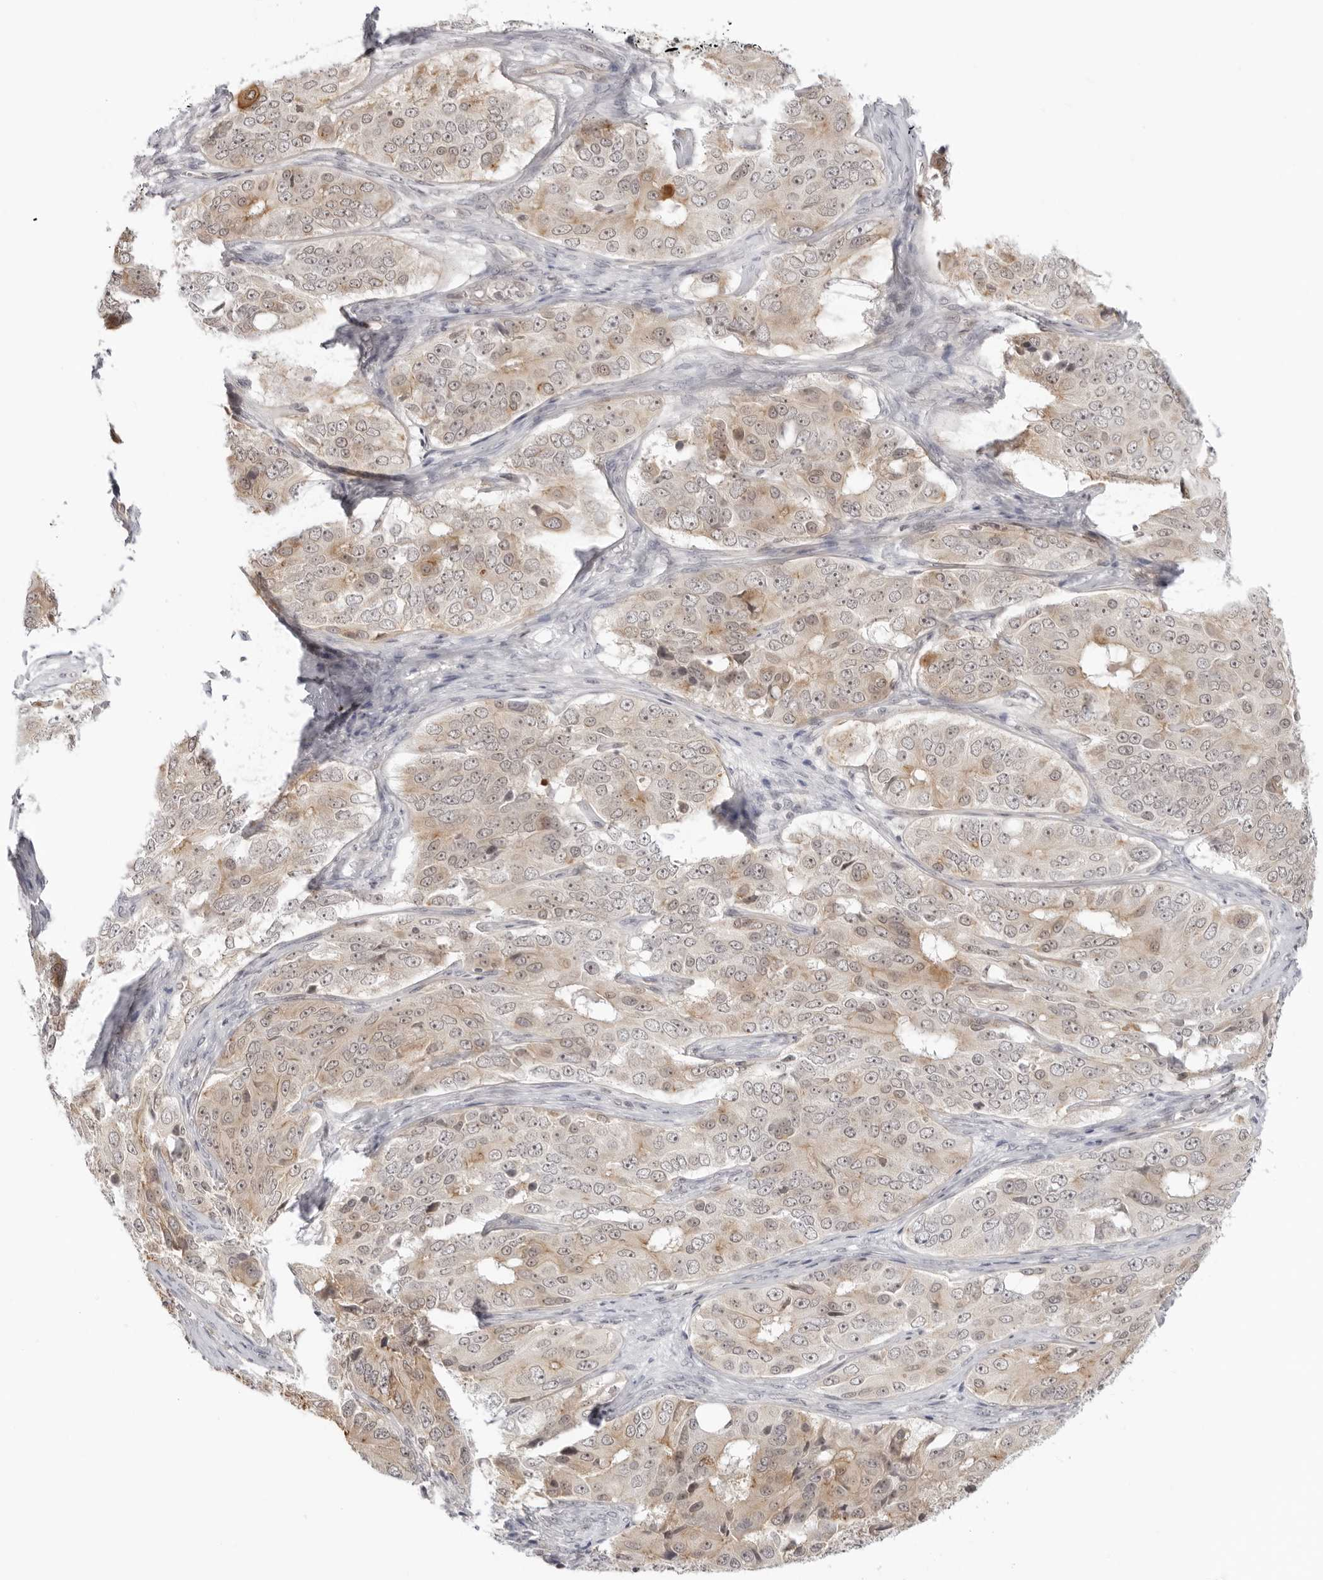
{"staining": {"intensity": "weak", "quantity": ">75%", "location": "cytoplasmic/membranous"}, "tissue": "ovarian cancer", "cell_type": "Tumor cells", "image_type": "cancer", "snomed": [{"axis": "morphology", "description": "Carcinoma, endometroid"}, {"axis": "topography", "description": "Ovary"}], "caption": "Immunohistochemistry of ovarian cancer displays low levels of weak cytoplasmic/membranous expression in about >75% of tumor cells.", "gene": "TRAPPC3", "patient": {"sex": "female", "age": 51}}